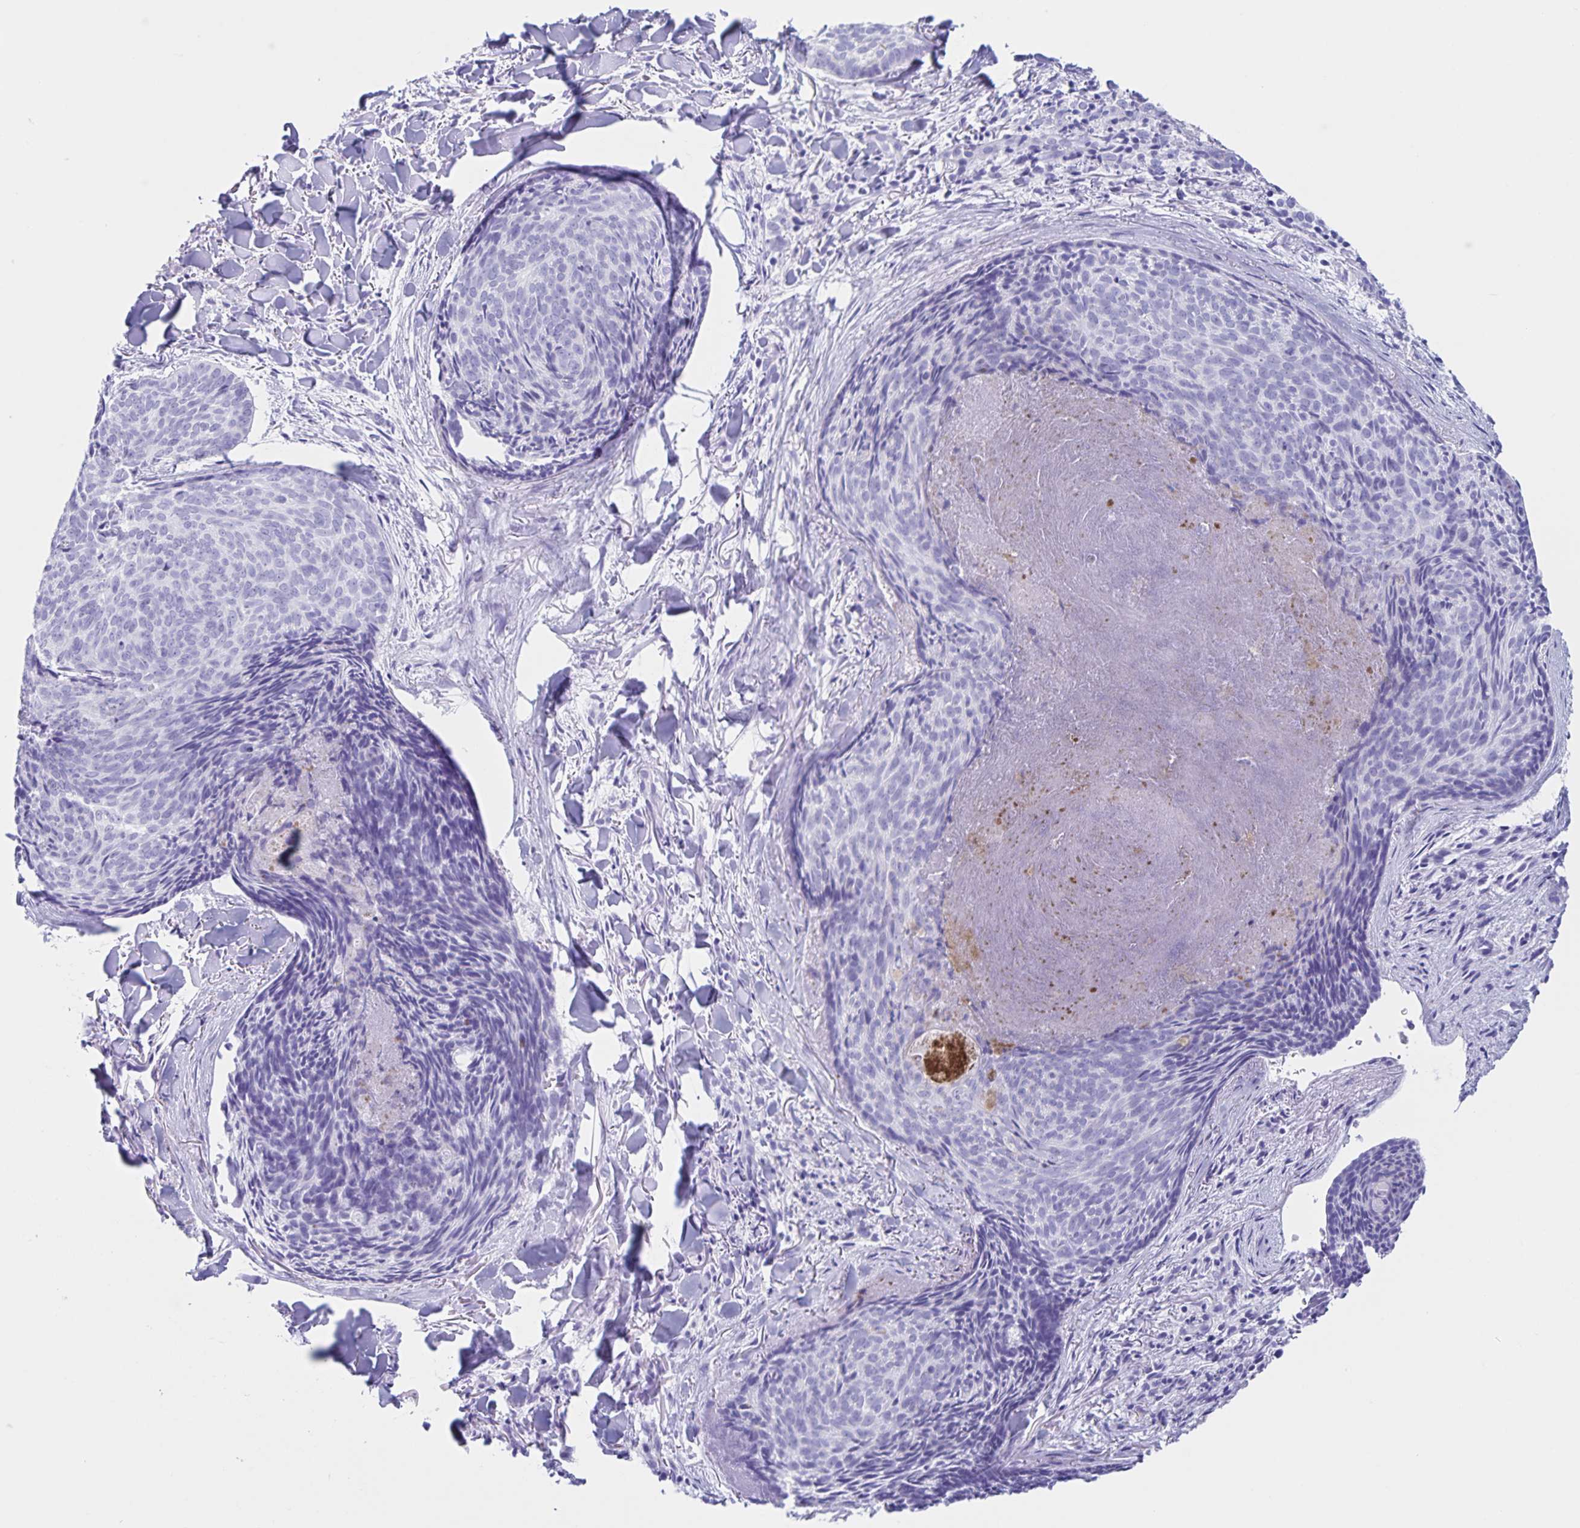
{"staining": {"intensity": "negative", "quantity": "none", "location": "none"}, "tissue": "skin cancer", "cell_type": "Tumor cells", "image_type": "cancer", "snomed": [{"axis": "morphology", "description": "Basal cell carcinoma"}, {"axis": "topography", "description": "Skin"}], "caption": "Immunohistochemistry (IHC) of skin cancer demonstrates no expression in tumor cells.", "gene": "C12orf56", "patient": {"sex": "female", "age": 82}}